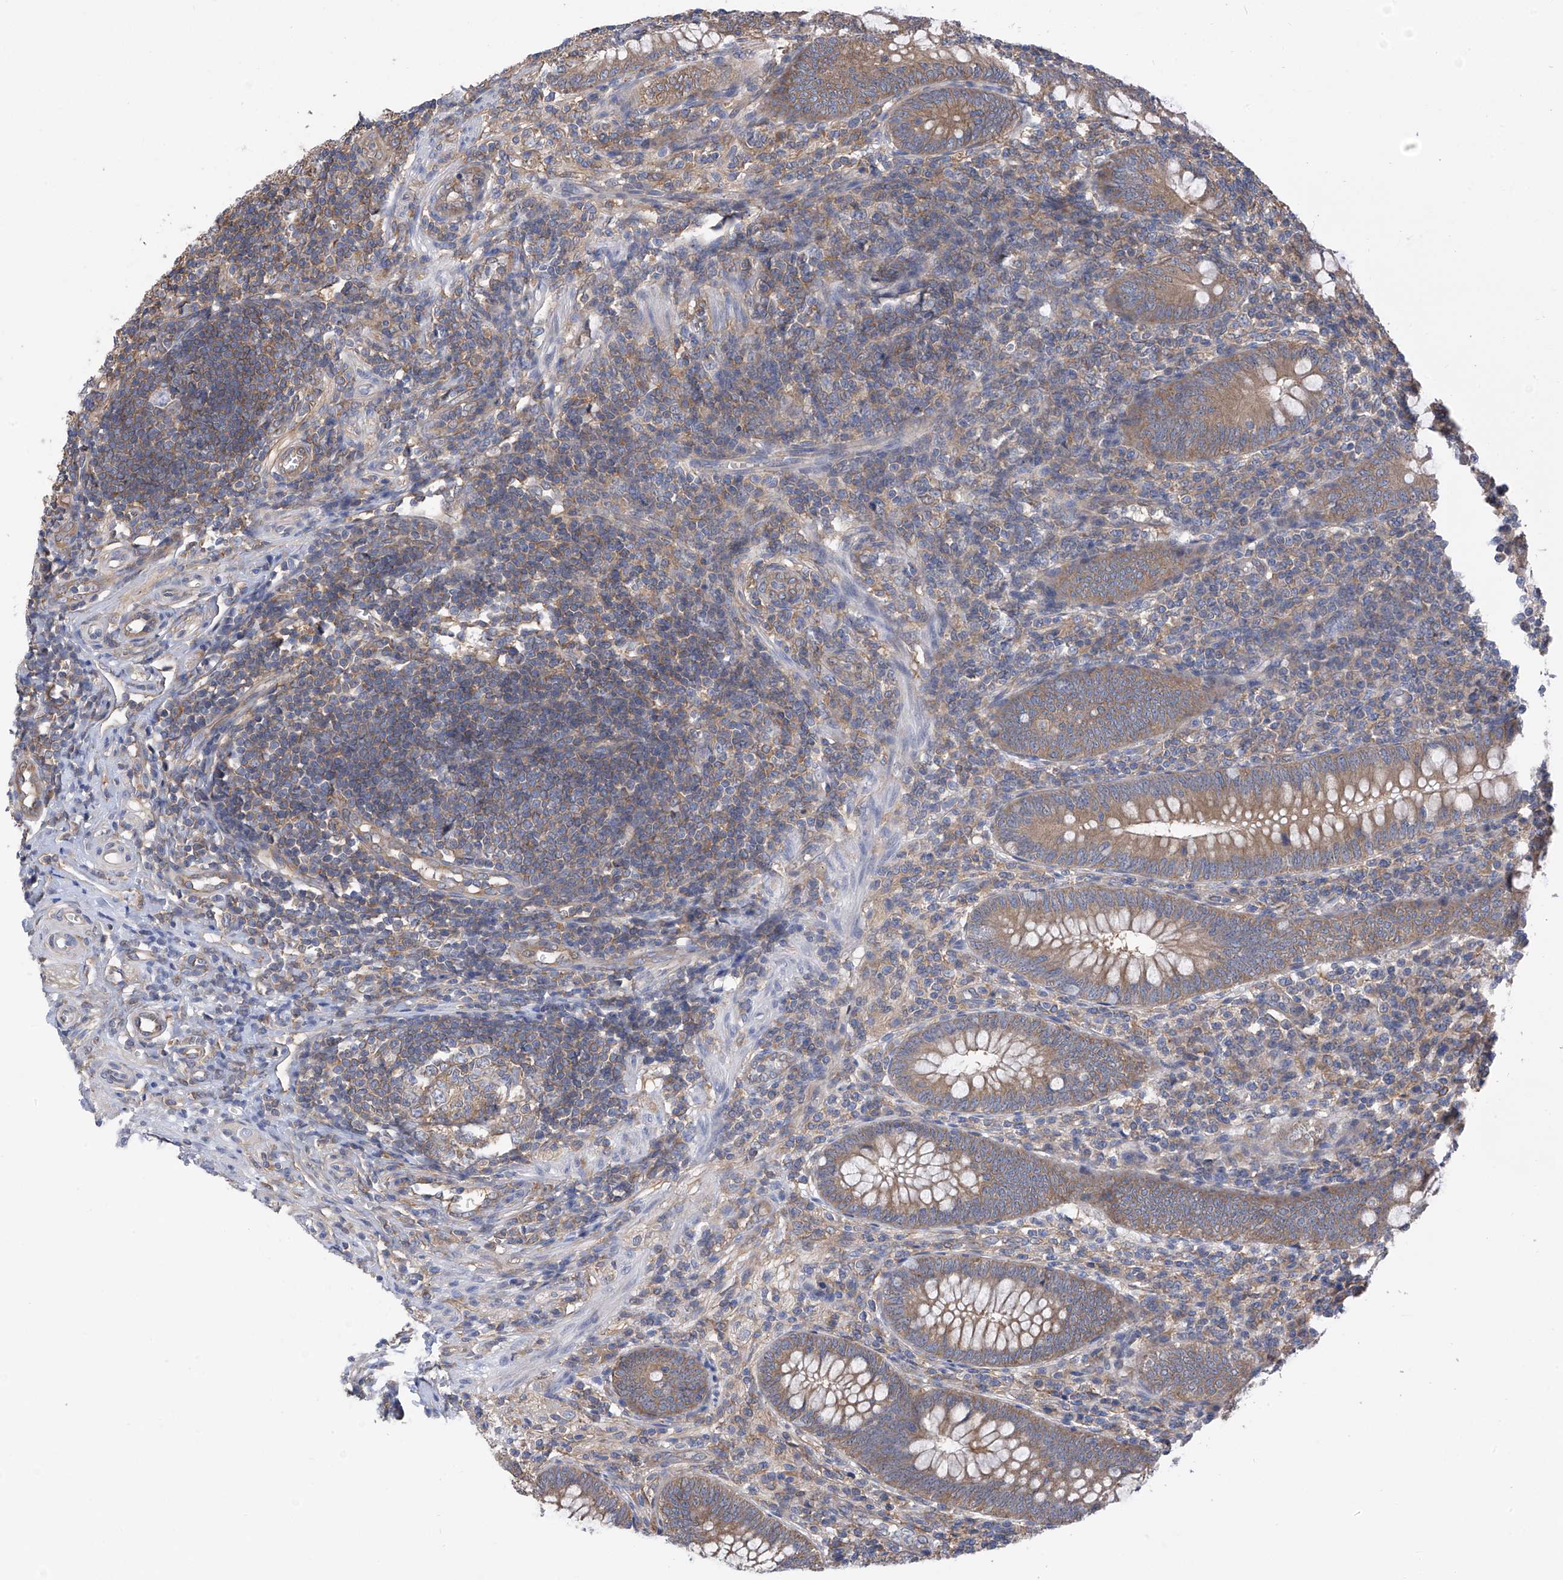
{"staining": {"intensity": "moderate", "quantity": ">75%", "location": "cytoplasmic/membranous"}, "tissue": "appendix", "cell_type": "Glandular cells", "image_type": "normal", "snomed": [{"axis": "morphology", "description": "Normal tissue, NOS"}, {"axis": "topography", "description": "Appendix"}], "caption": "IHC micrograph of unremarkable appendix: human appendix stained using immunohistochemistry reveals medium levels of moderate protein expression localized specifically in the cytoplasmic/membranous of glandular cells, appearing as a cytoplasmic/membranous brown color.", "gene": "CHPF", "patient": {"sex": "male", "age": 14}}